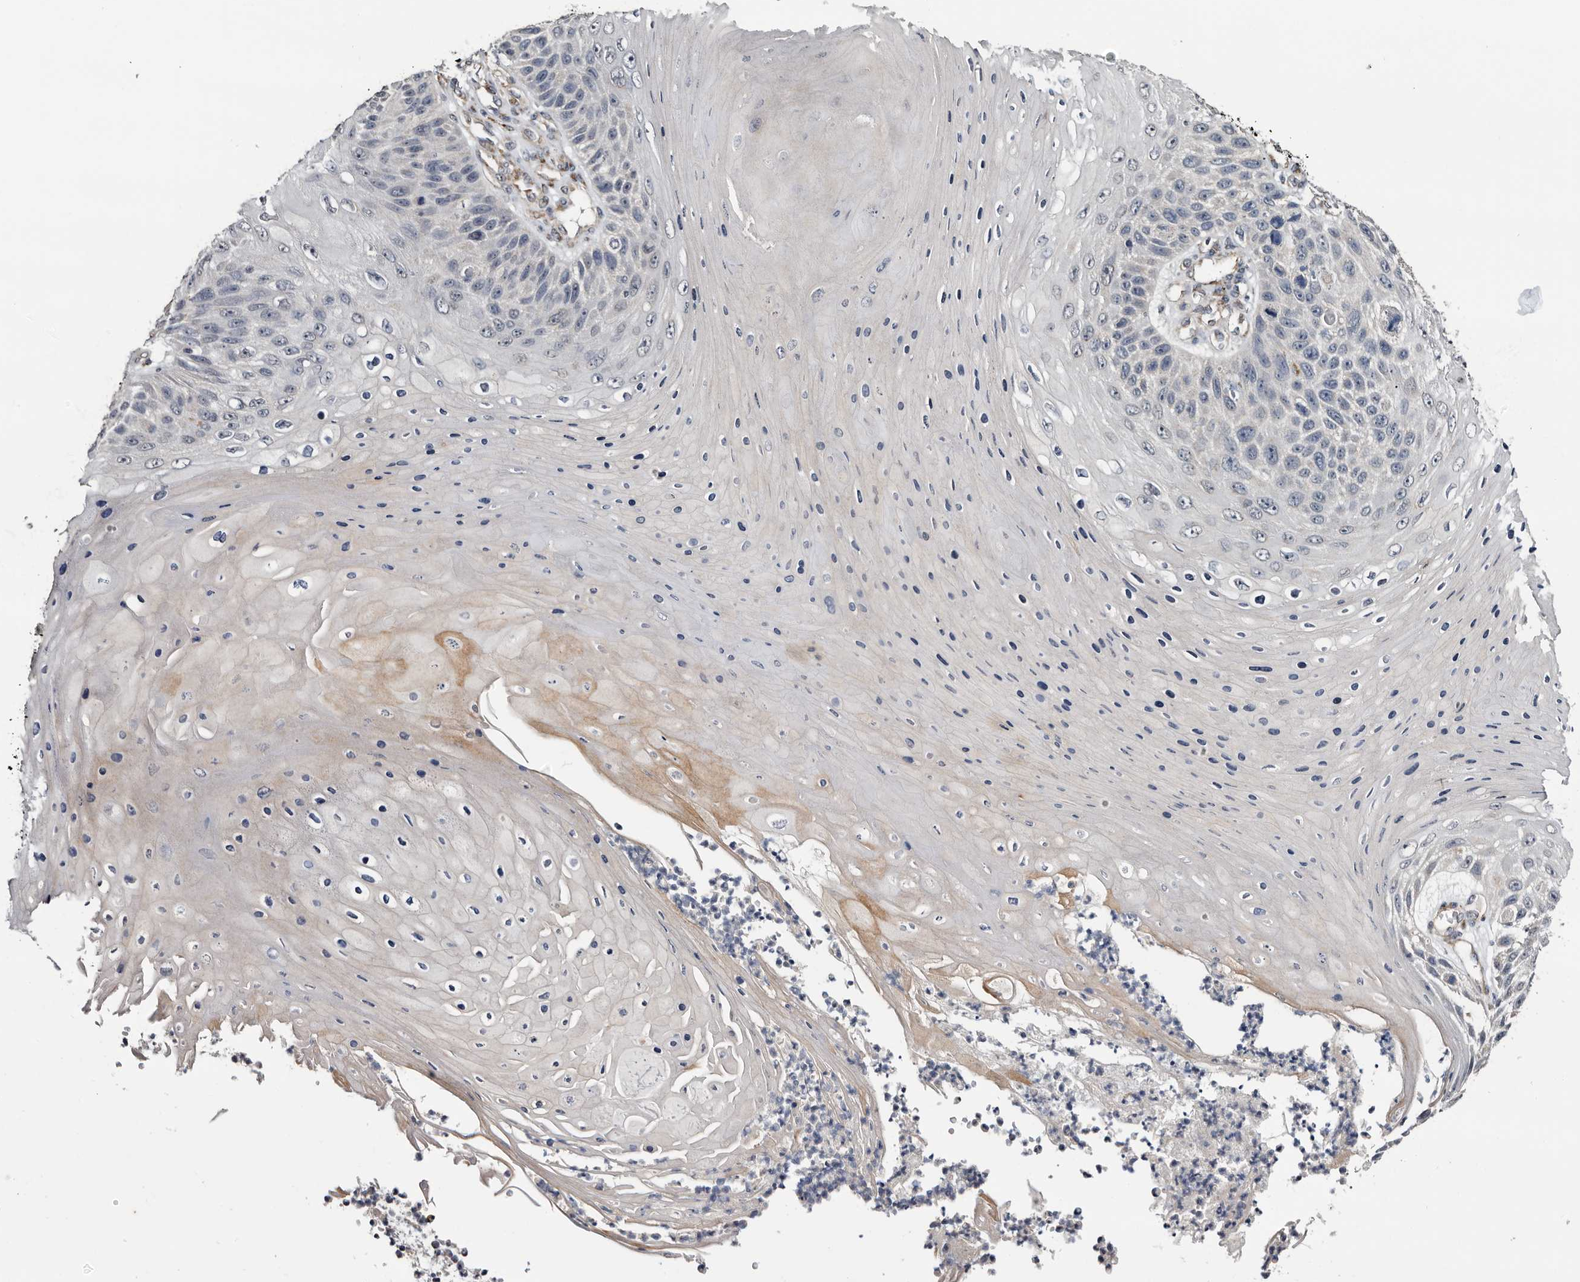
{"staining": {"intensity": "negative", "quantity": "none", "location": "none"}, "tissue": "skin cancer", "cell_type": "Tumor cells", "image_type": "cancer", "snomed": [{"axis": "morphology", "description": "Squamous cell carcinoma, NOS"}, {"axis": "topography", "description": "Skin"}], "caption": "Tumor cells show no significant positivity in skin cancer (squamous cell carcinoma).", "gene": "ARMCX2", "patient": {"sex": "female", "age": 88}}